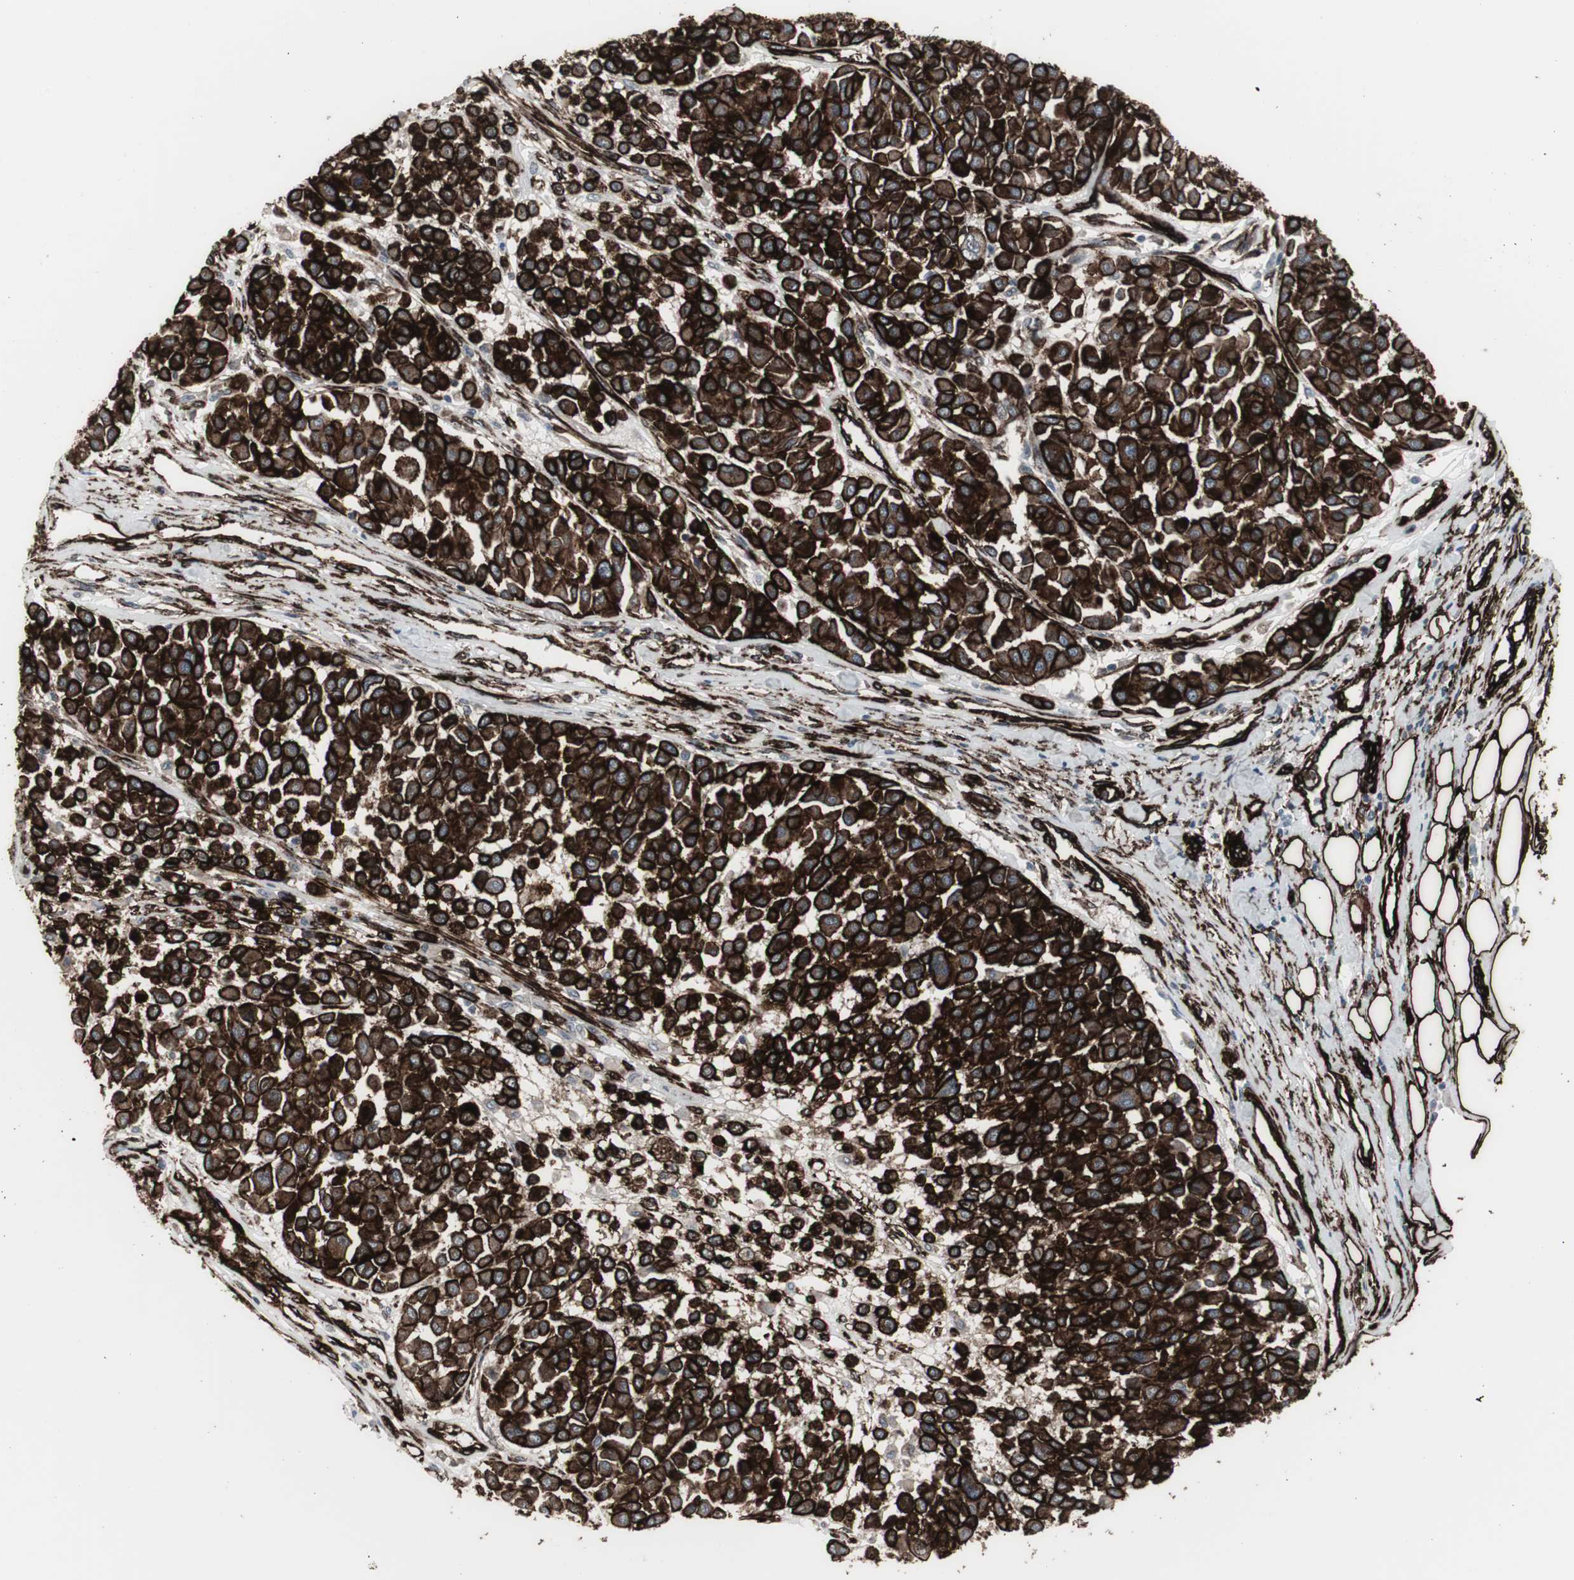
{"staining": {"intensity": "strong", "quantity": ">75%", "location": "cytoplasmic/membranous"}, "tissue": "melanoma", "cell_type": "Tumor cells", "image_type": "cancer", "snomed": [{"axis": "morphology", "description": "Malignant melanoma, Metastatic site"}, {"axis": "topography", "description": "Soft tissue"}], "caption": "Immunohistochemical staining of human melanoma exhibits high levels of strong cytoplasmic/membranous protein staining in approximately >75% of tumor cells.", "gene": "PDGFA", "patient": {"sex": "male", "age": 41}}